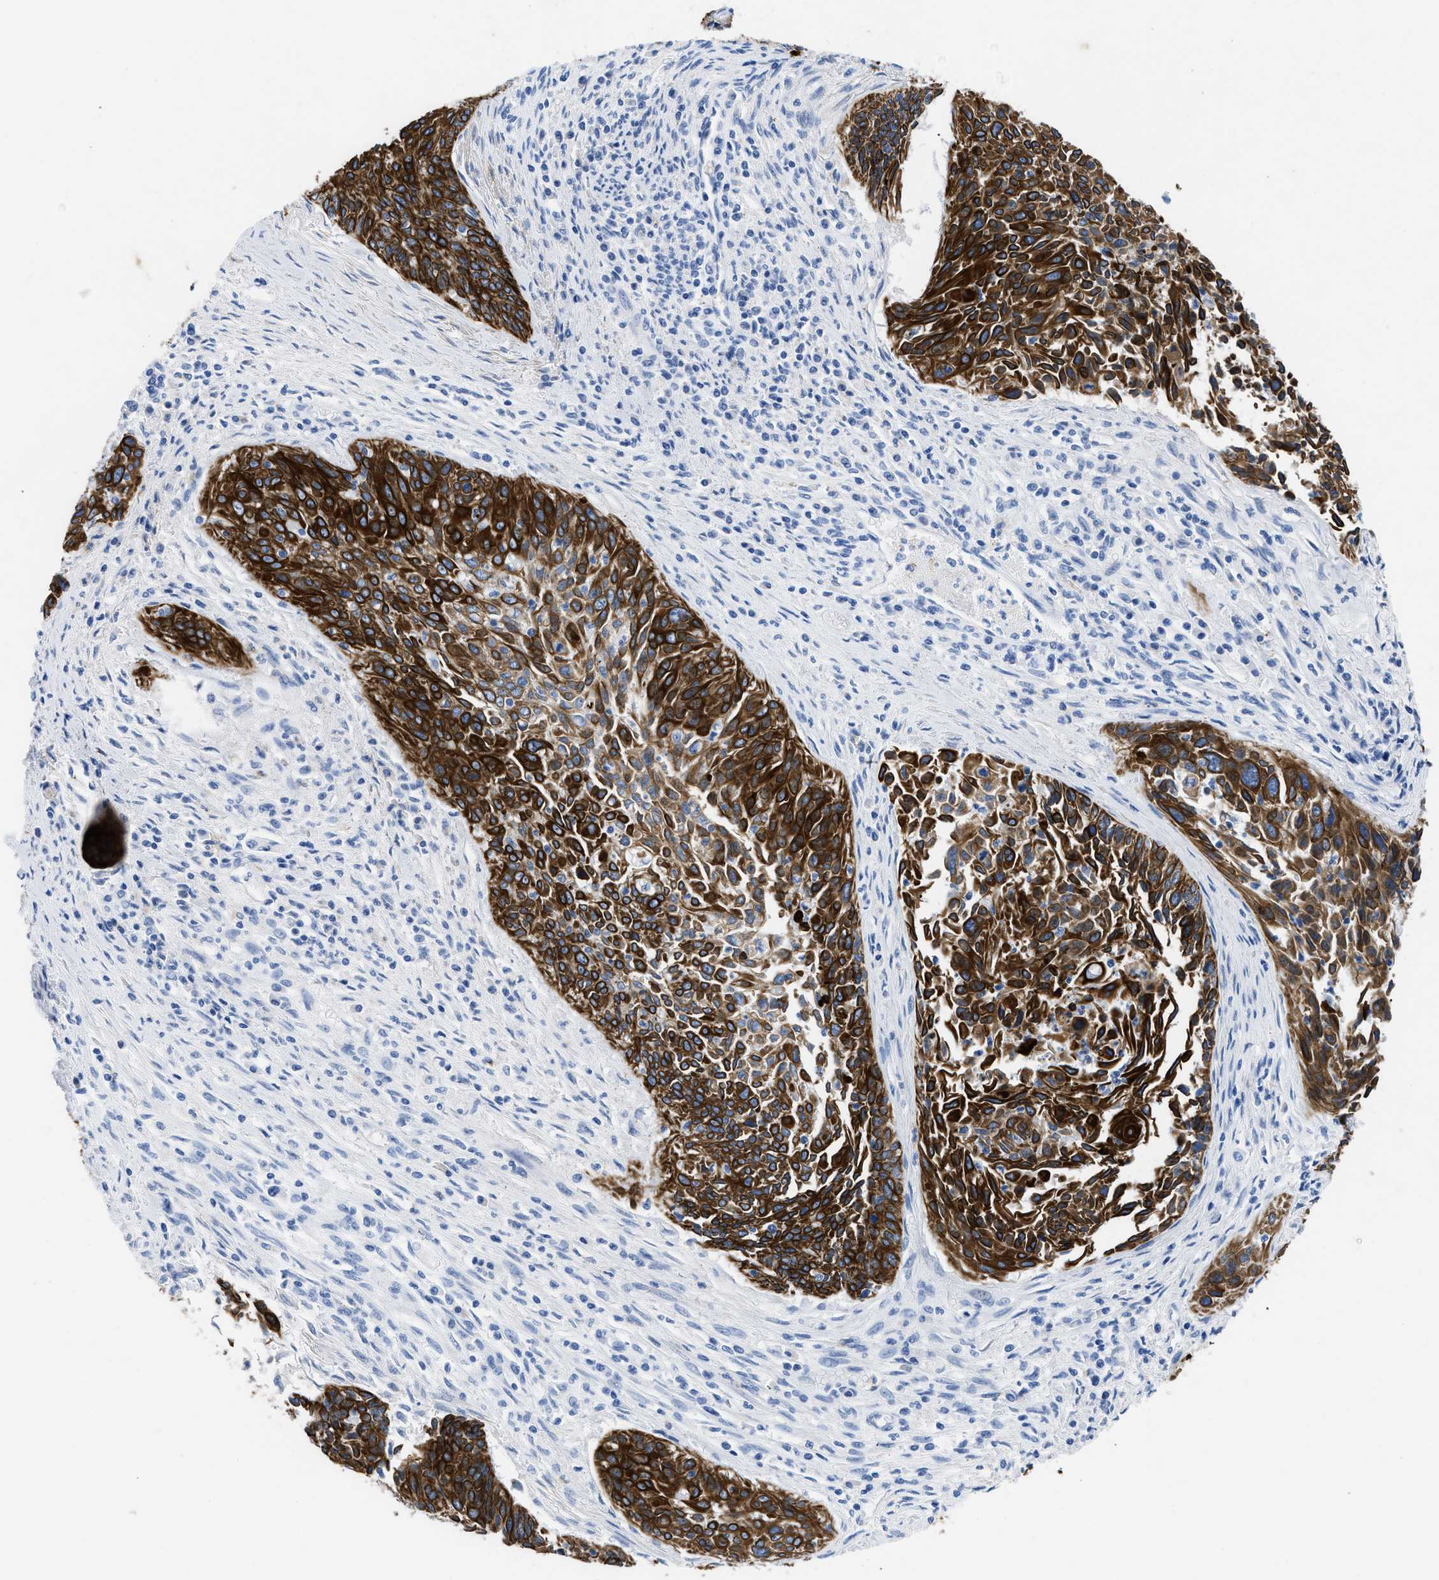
{"staining": {"intensity": "strong", "quantity": ">75%", "location": "cytoplasmic/membranous"}, "tissue": "cervical cancer", "cell_type": "Tumor cells", "image_type": "cancer", "snomed": [{"axis": "morphology", "description": "Squamous cell carcinoma, NOS"}, {"axis": "topography", "description": "Cervix"}], "caption": "Protein expression analysis of human cervical squamous cell carcinoma reveals strong cytoplasmic/membranous staining in about >75% of tumor cells.", "gene": "TMEM68", "patient": {"sex": "female", "age": 55}}